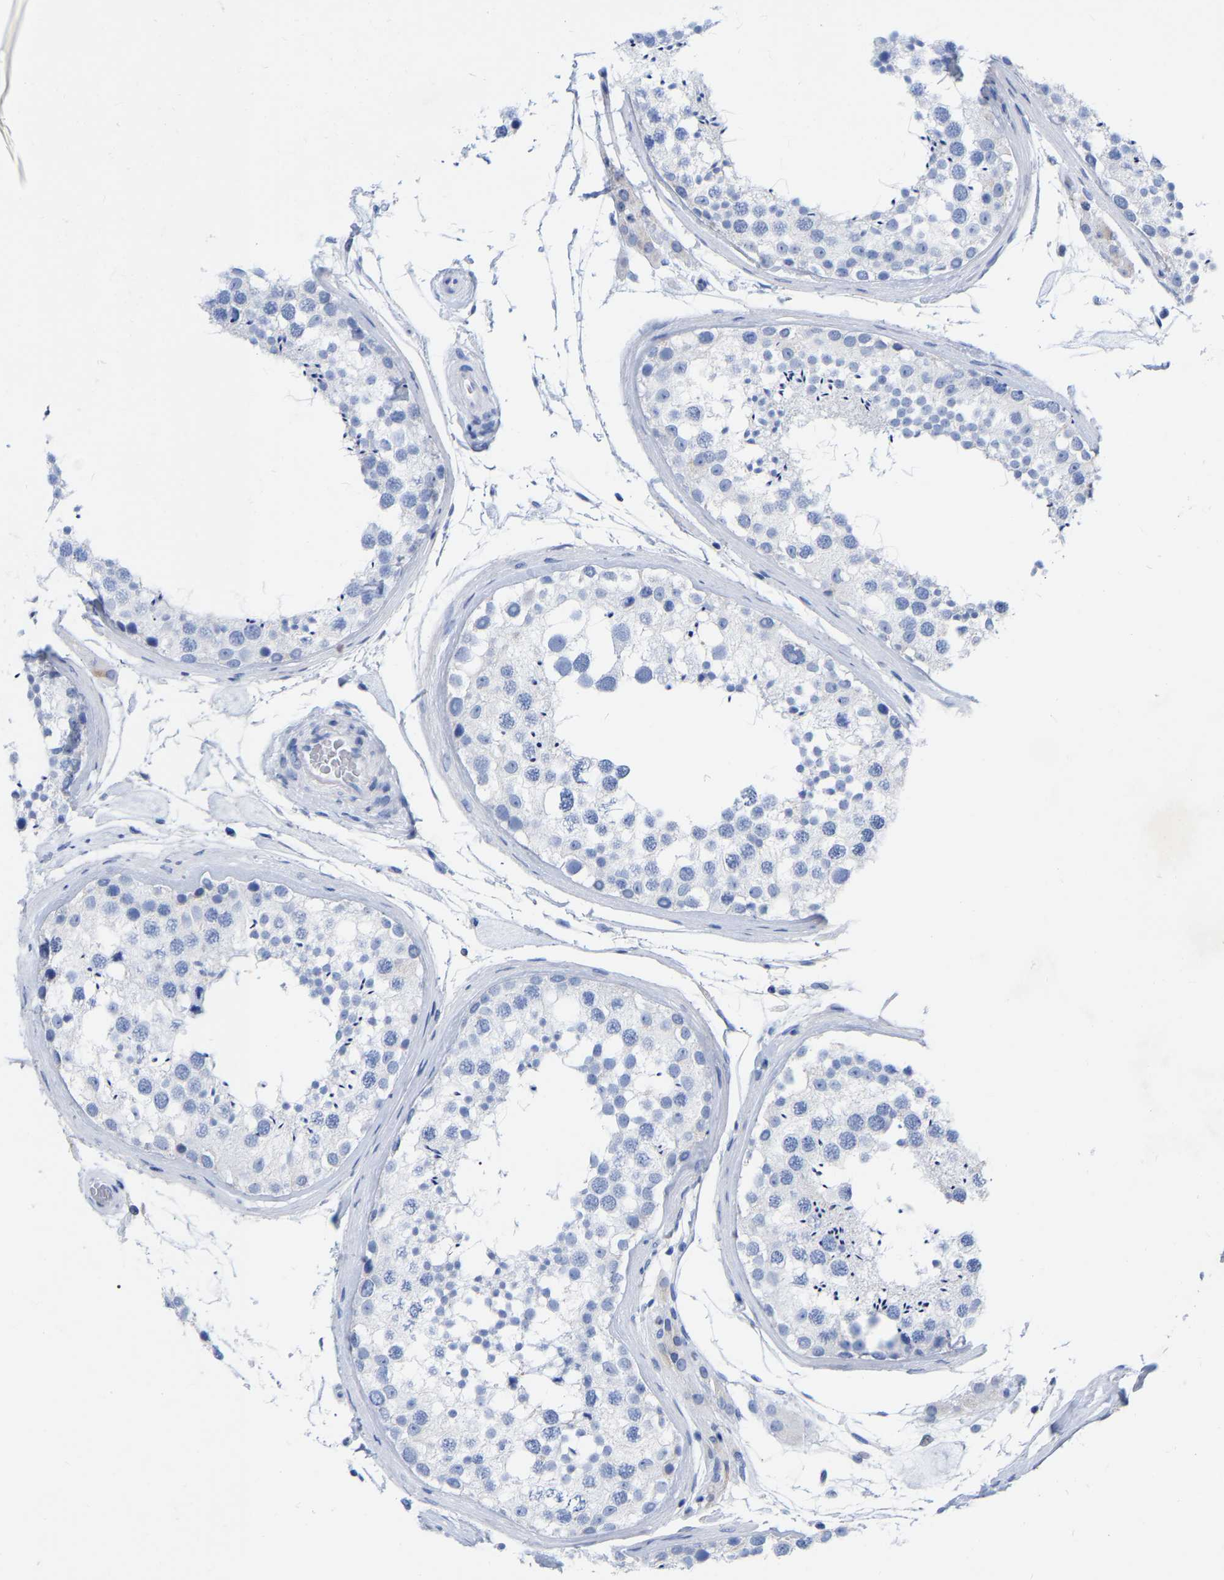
{"staining": {"intensity": "negative", "quantity": "none", "location": "none"}, "tissue": "testis", "cell_type": "Cells in seminiferous ducts", "image_type": "normal", "snomed": [{"axis": "morphology", "description": "Normal tissue, NOS"}, {"axis": "topography", "description": "Testis"}], "caption": "Cells in seminiferous ducts are negative for protein expression in benign human testis.", "gene": "ZNF629", "patient": {"sex": "male", "age": 46}}